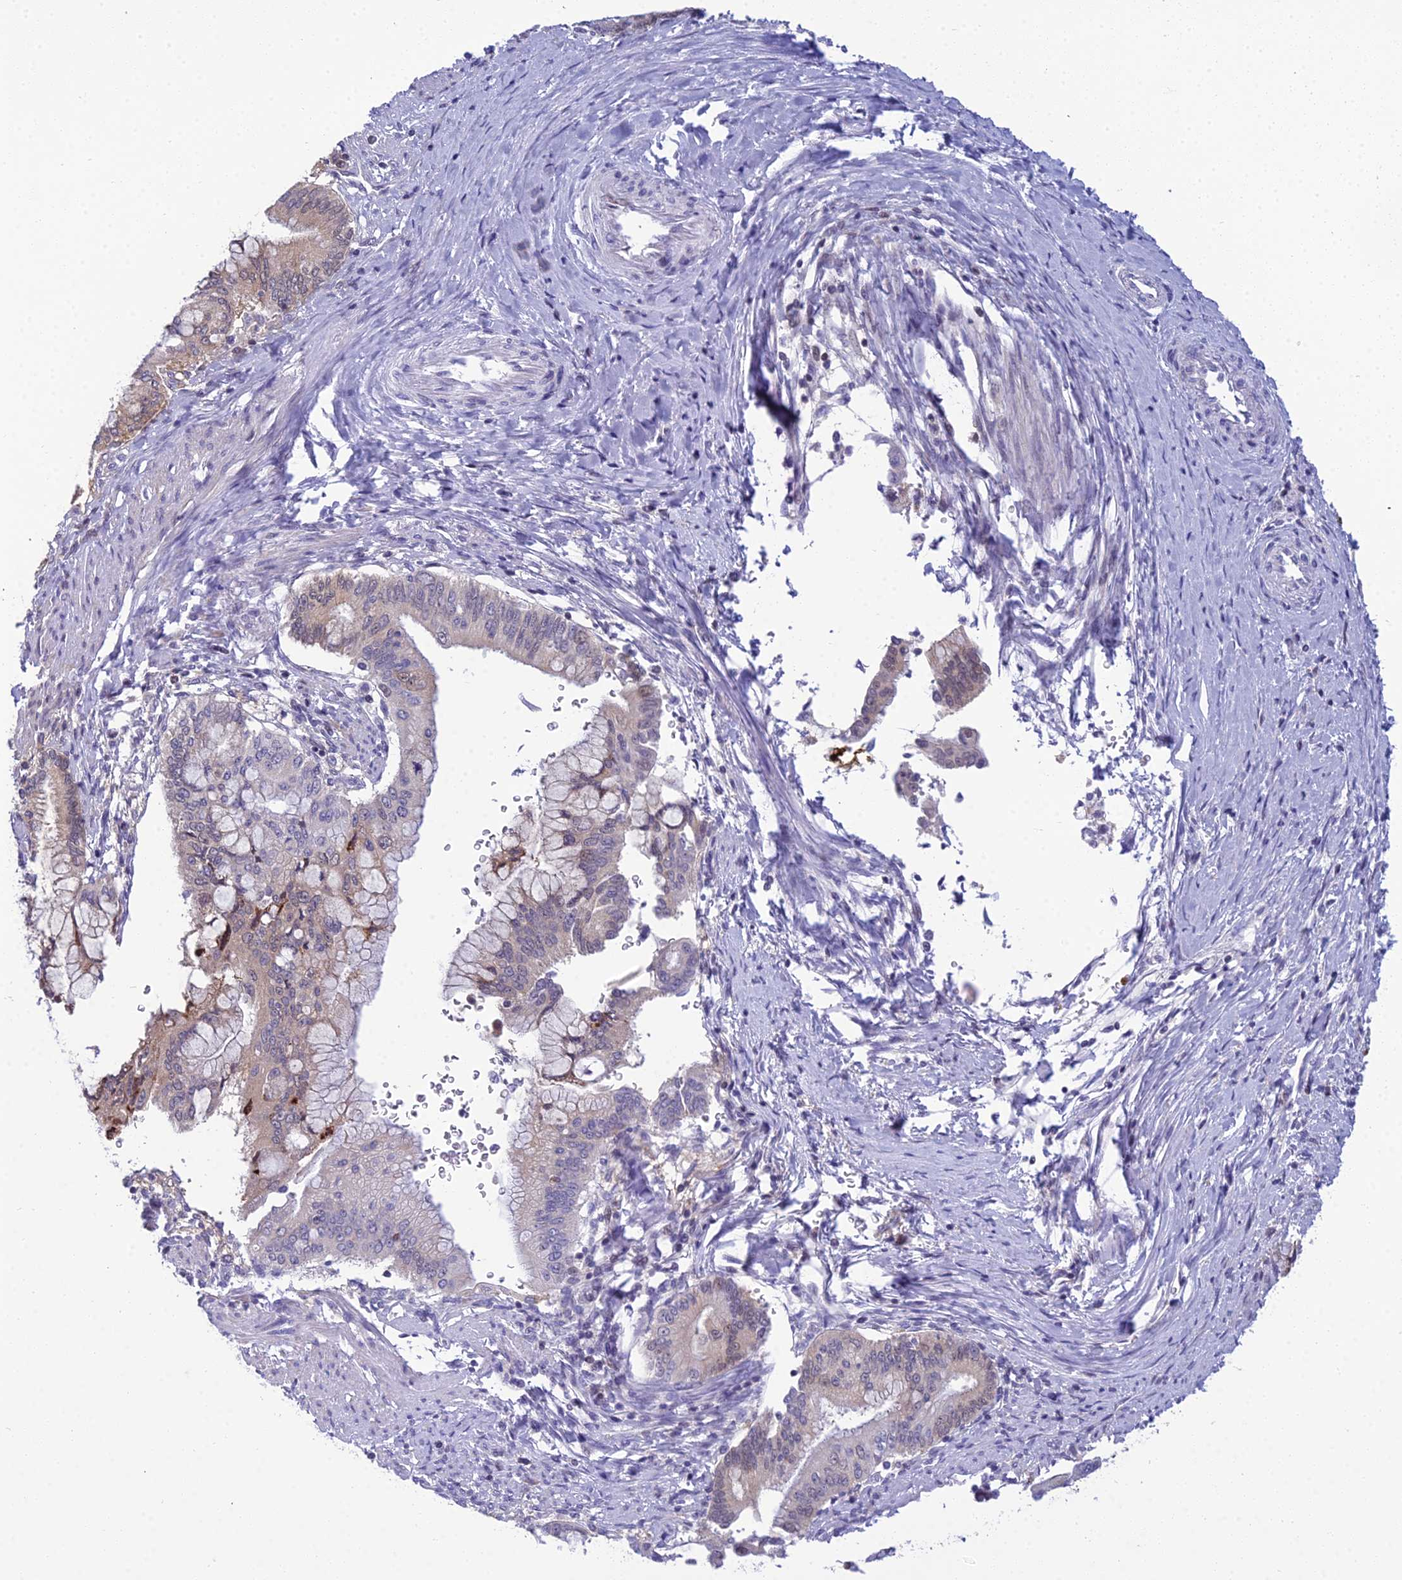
{"staining": {"intensity": "weak", "quantity": "<25%", "location": "cytoplasmic/membranous"}, "tissue": "pancreatic cancer", "cell_type": "Tumor cells", "image_type": "cancer", "snomed": [{"axis": "morphology", "description": "Adenocarcinoma, NOS"}, {"axis": "topography", "description": "Pancreas"}], "caption": "Immunohistochemistry photomicrograph of neoplastic tissue: human pancreatic cancer stained with DAB displays no significant protein staining in tumor cells. (Stains: DAB IHC with hematoxylin counter stain, Microscopy: brightfield microscopy at high magnification).", "gene": "ZMIZ1", "patient": {"sex": "male", "age": 46}}